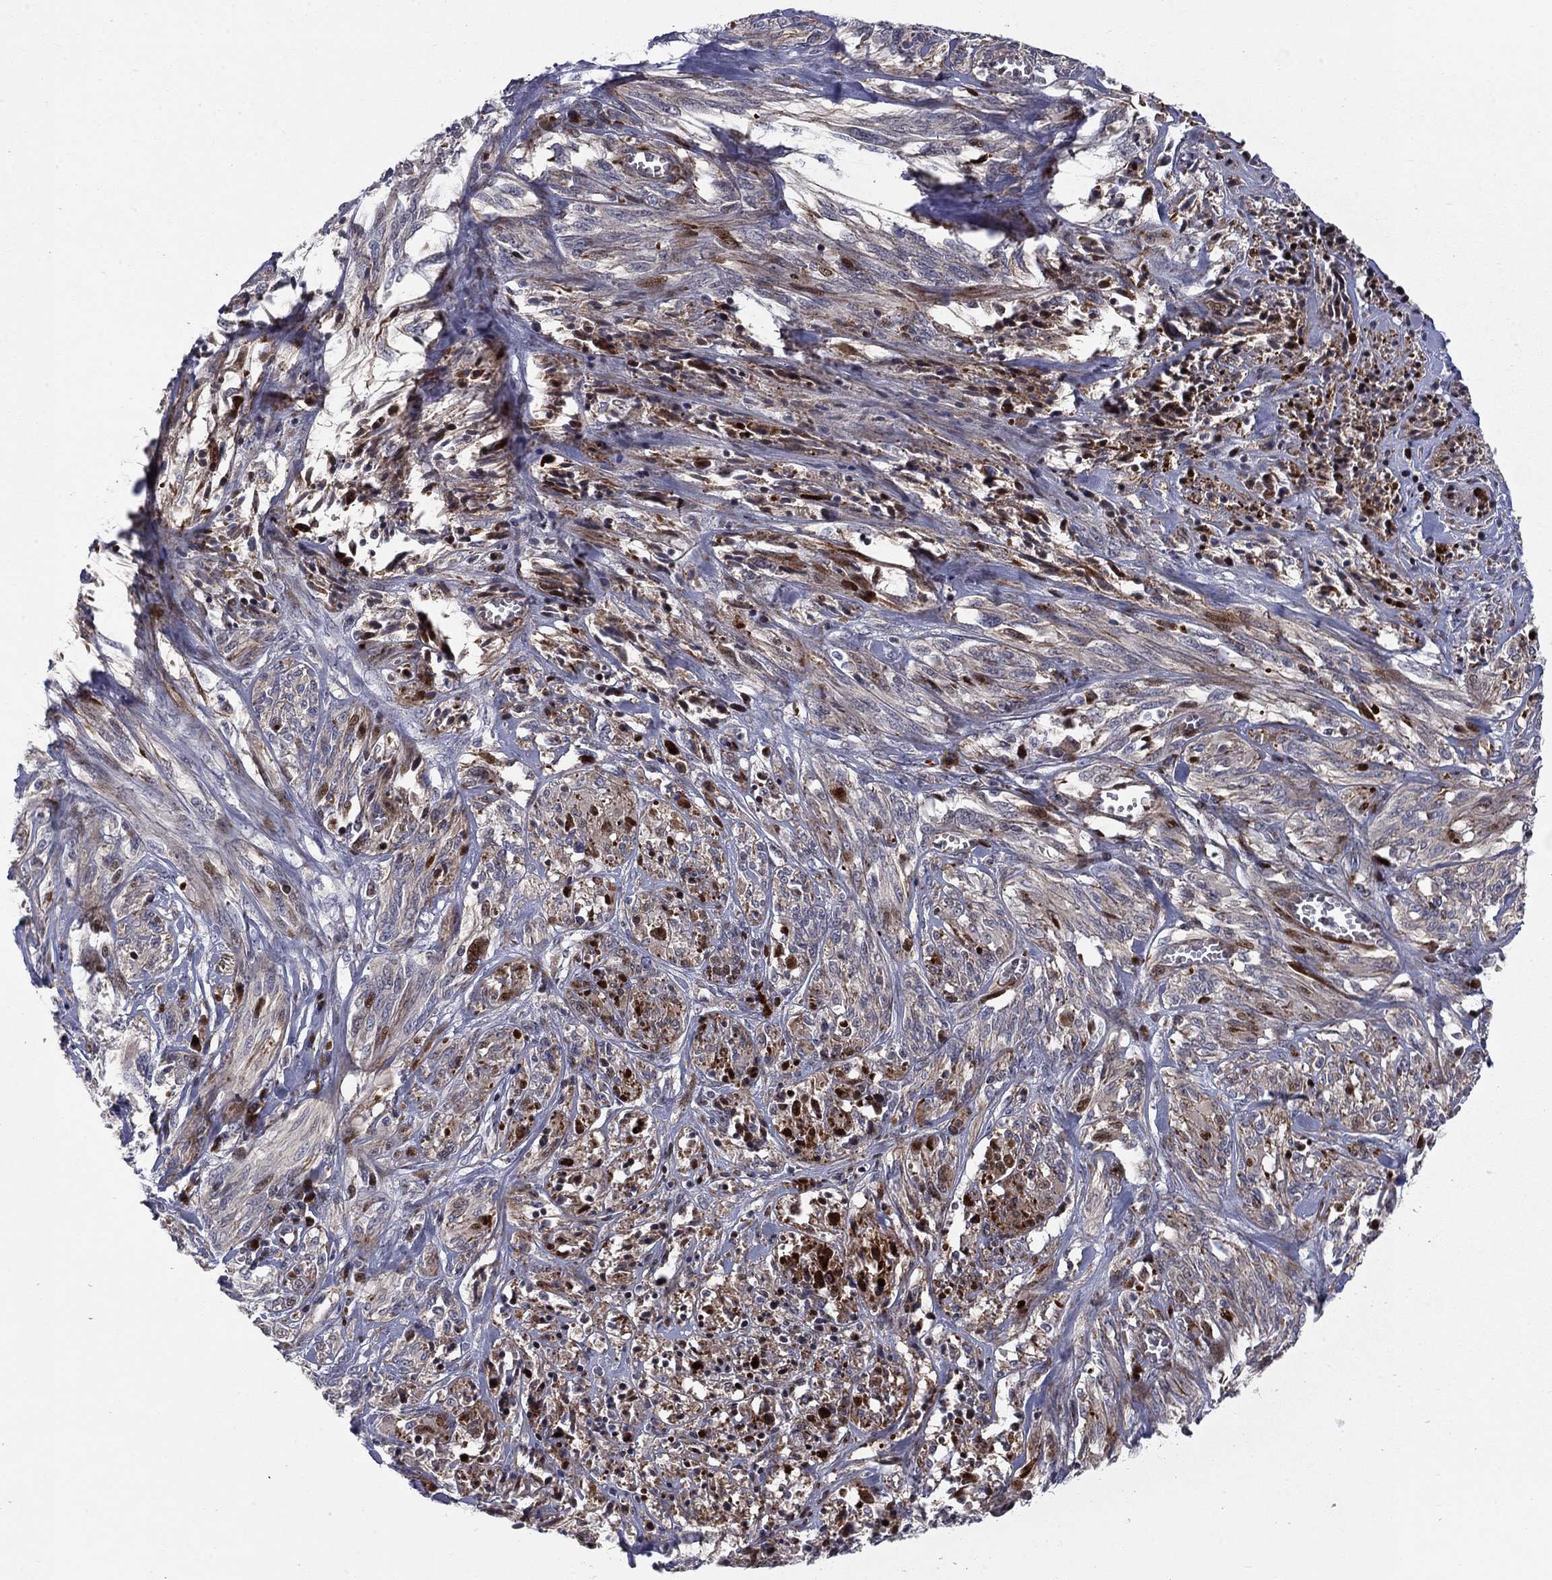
{"staining": {"intensity": "moderate", "quantity": "<25%", "location": "nuclear"}, "tissue": "melanoma", "cell_type": "Tumor cells", "image_type": "cancer", "snomed": [{"axis": "morphology", "description": "Malignant melanoma, NOS"}, {"axis": "topography", "description": "Skin"}], "caption": "Malignant melanoma was stained to show a protein in brown. There is low levels of moderate nuclear positivity in about <25% of tumor cells.", "gene": "MIOS", "patient": {"sex": "female", "age": 91}}